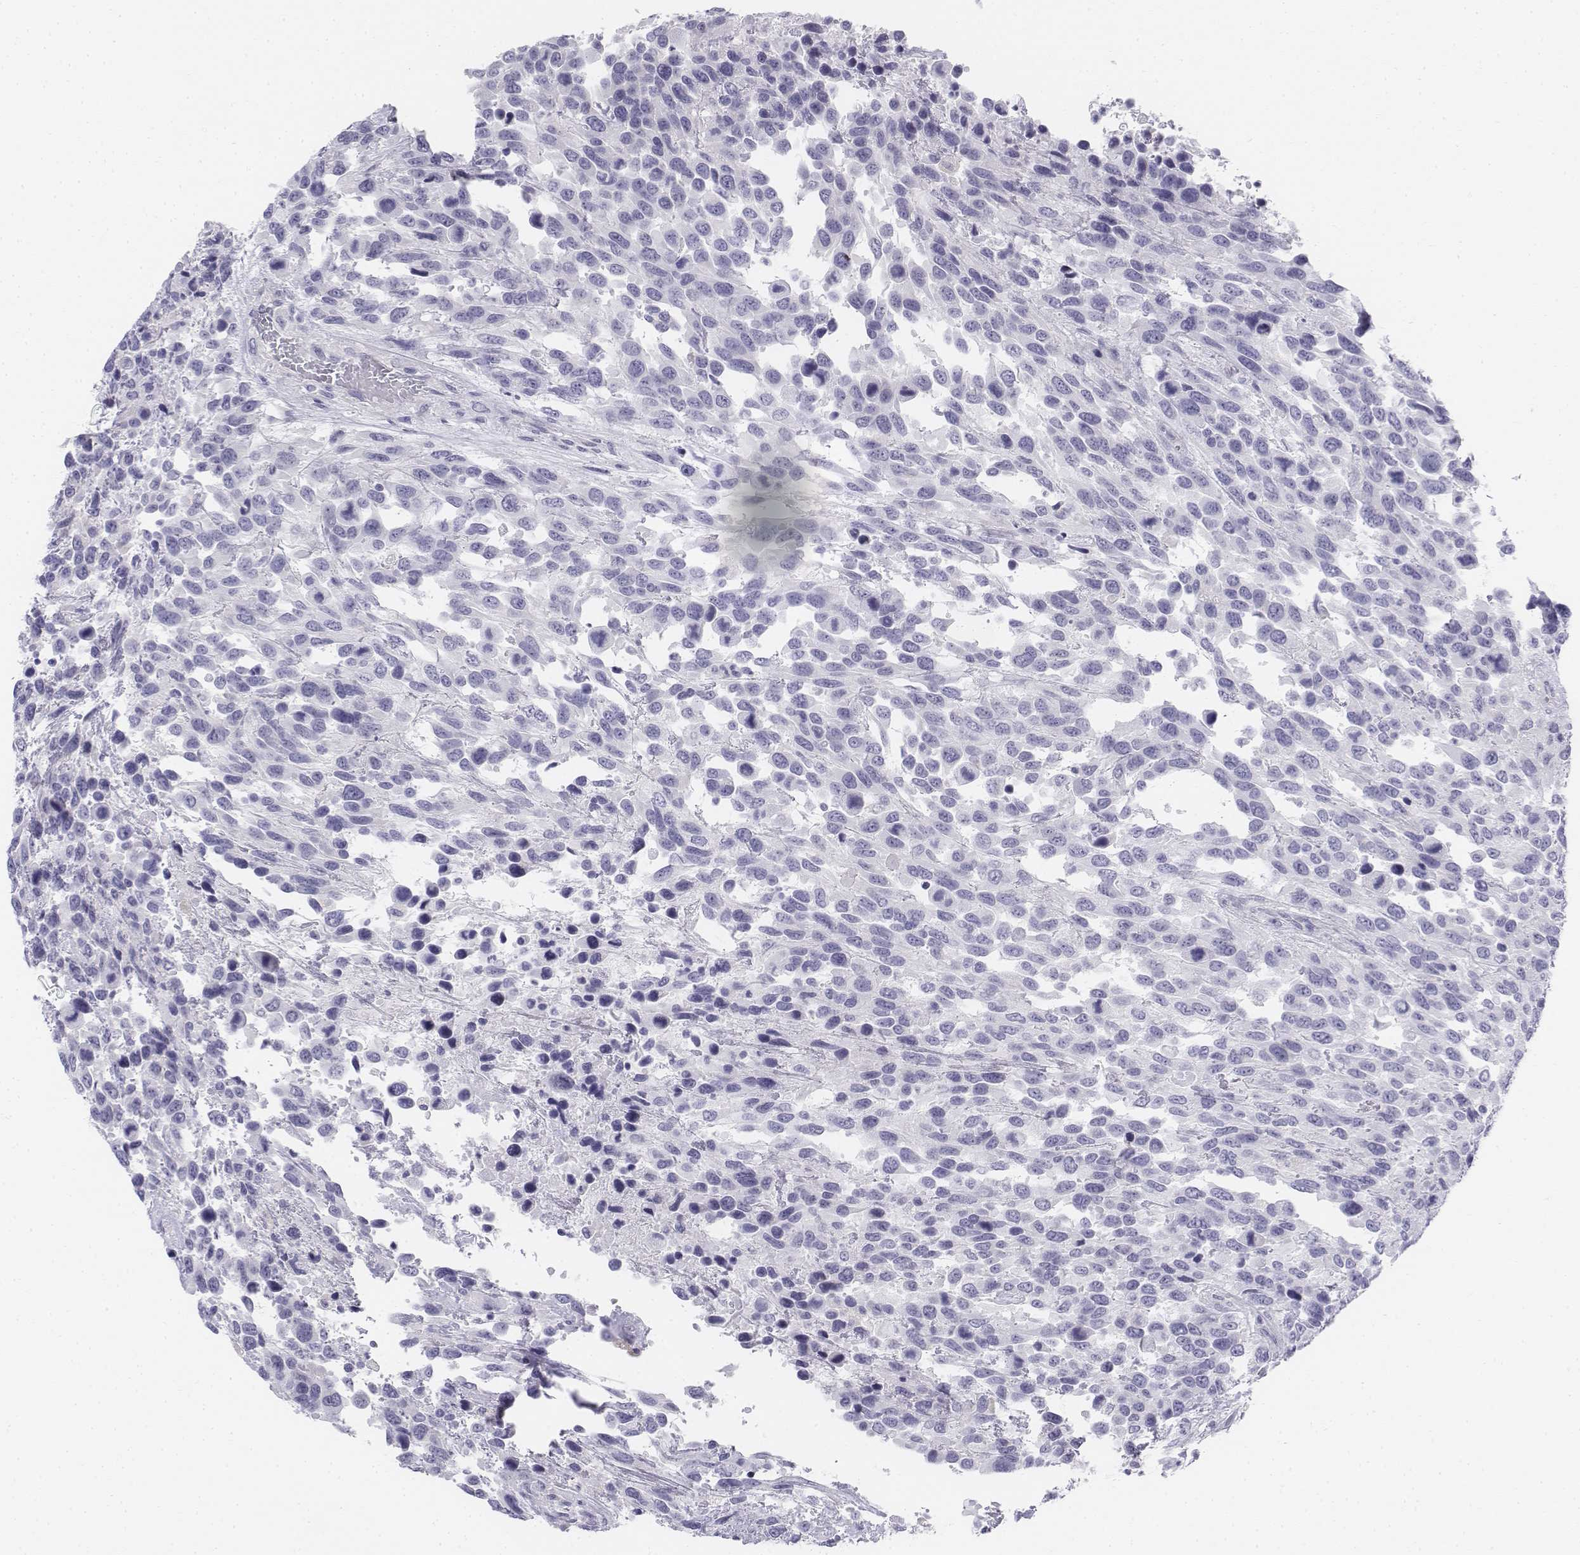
{"staining": {"intensity": "negative", "quantity": "none", "location": "none"}, "tissue": "urothelial cancer", "cell_type": "Tumor cells", "image_type": "cancer", "snomed": [{"axis": "morphology", "description": "Urothelial carcinoma, High grade"}, {"axis": "topography", "description": "Urinary bladder"}], "caption": "IHC photomicrograph of neoplastic tissue: human urothelial cancer stained with DAB reveals no significant protein staining in tumor cells. The staining is performed using DAB brown chromogen with nuclei counter-stained in using hematoxylin.", "gene": "TH", "patient": {"sex": "female", "age": 70}}